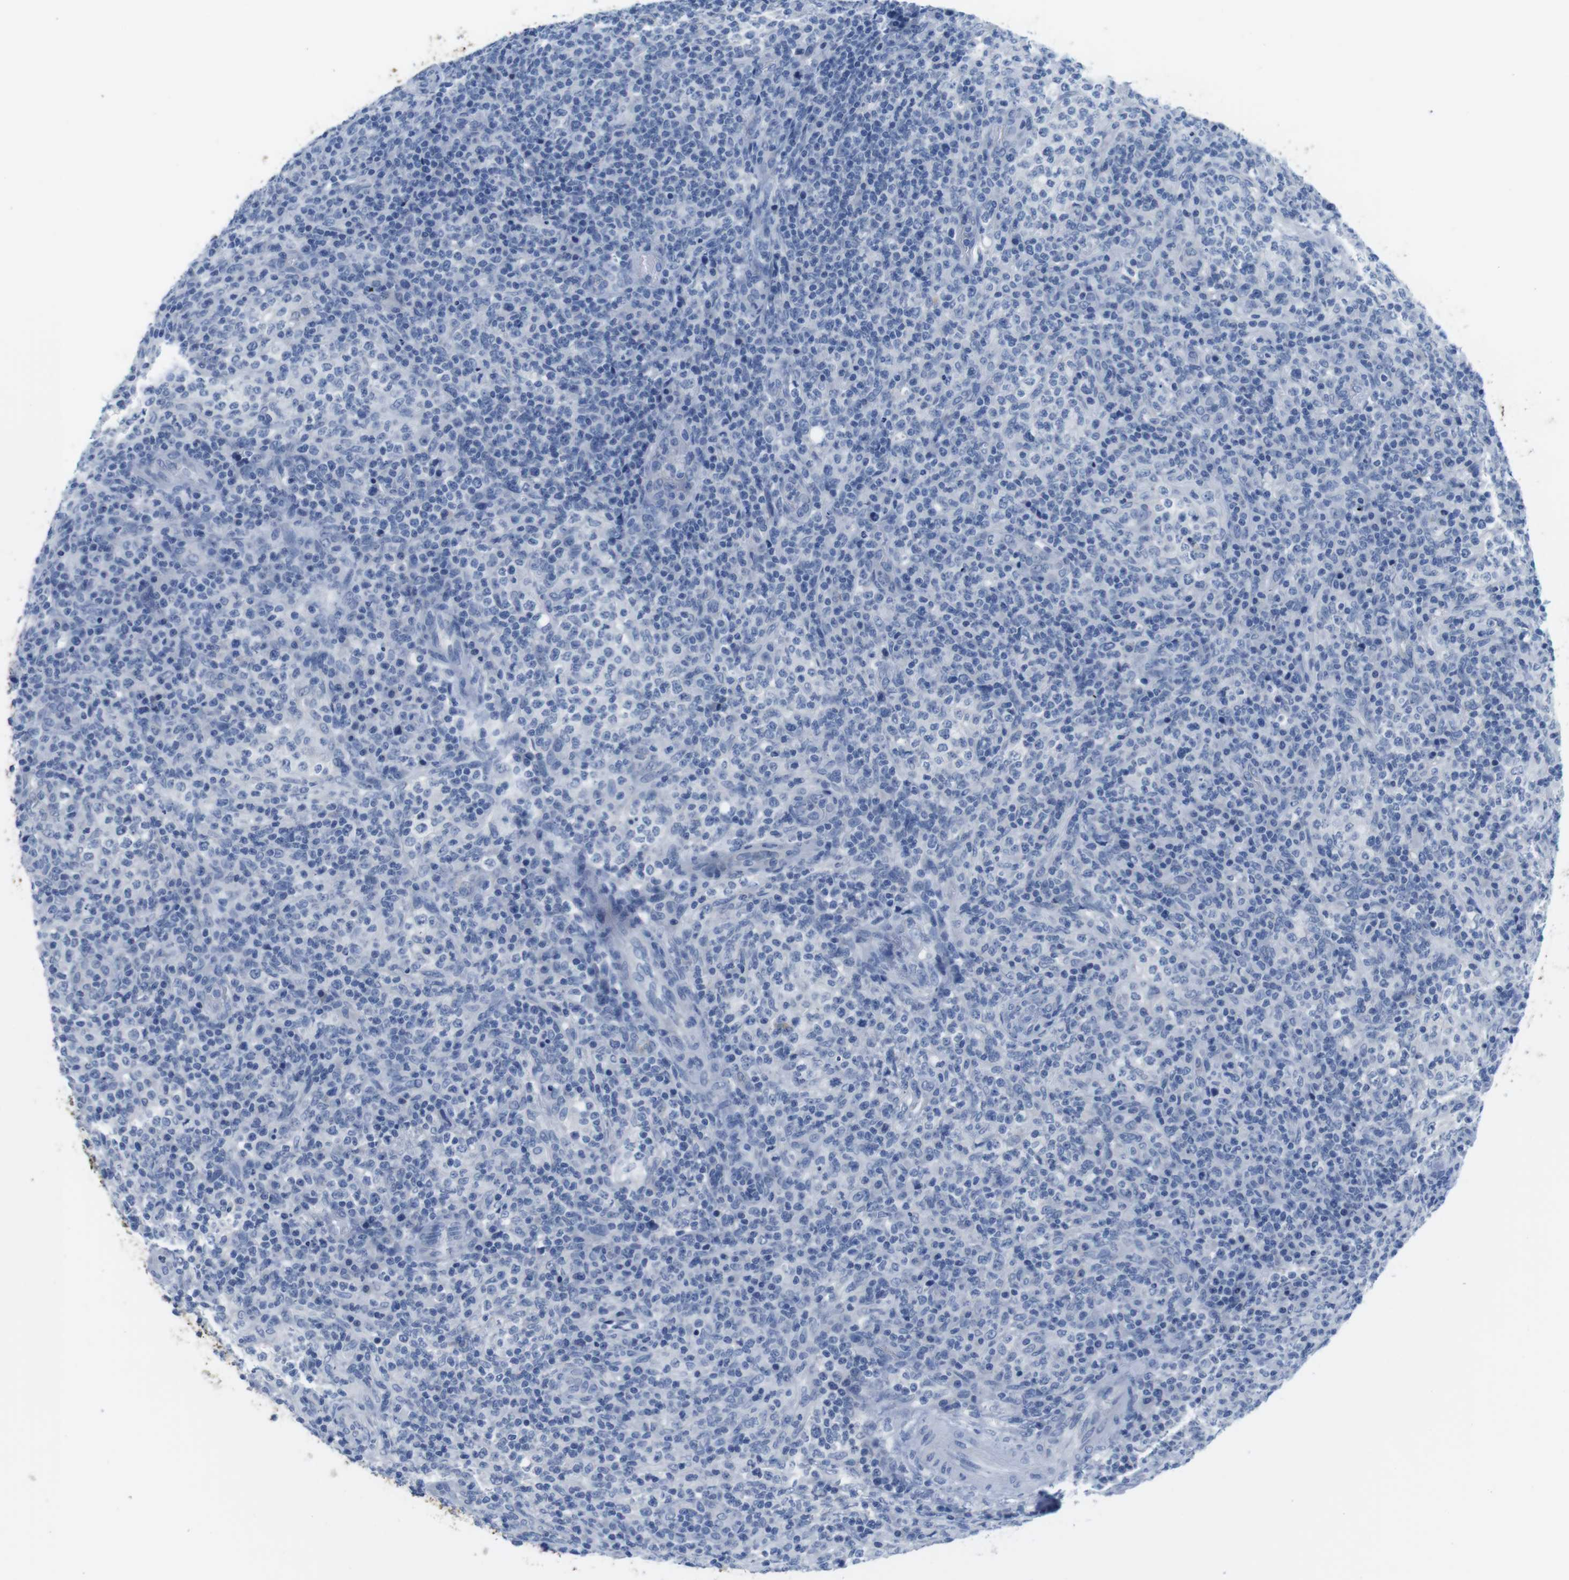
{"staining": {"intensity": "negative", "quantity": "none", "location": "none"}, "tissue": "lymphoma", "cell_type": "Tumor cells", "image_type": "cancer", "snomed": [{"axis": "morphology", "description": "Malignant lymphoma, non-Hodgkin's type, High grade"}, {"axis": "topography", "description": "Lymph node"}], "caption": "This is an immunohistochemistry micrograph of lymphoma. There is no positivity in tumor cells.", "gene": "MAP6", "patient": {"sex": "female", "age": 76}}